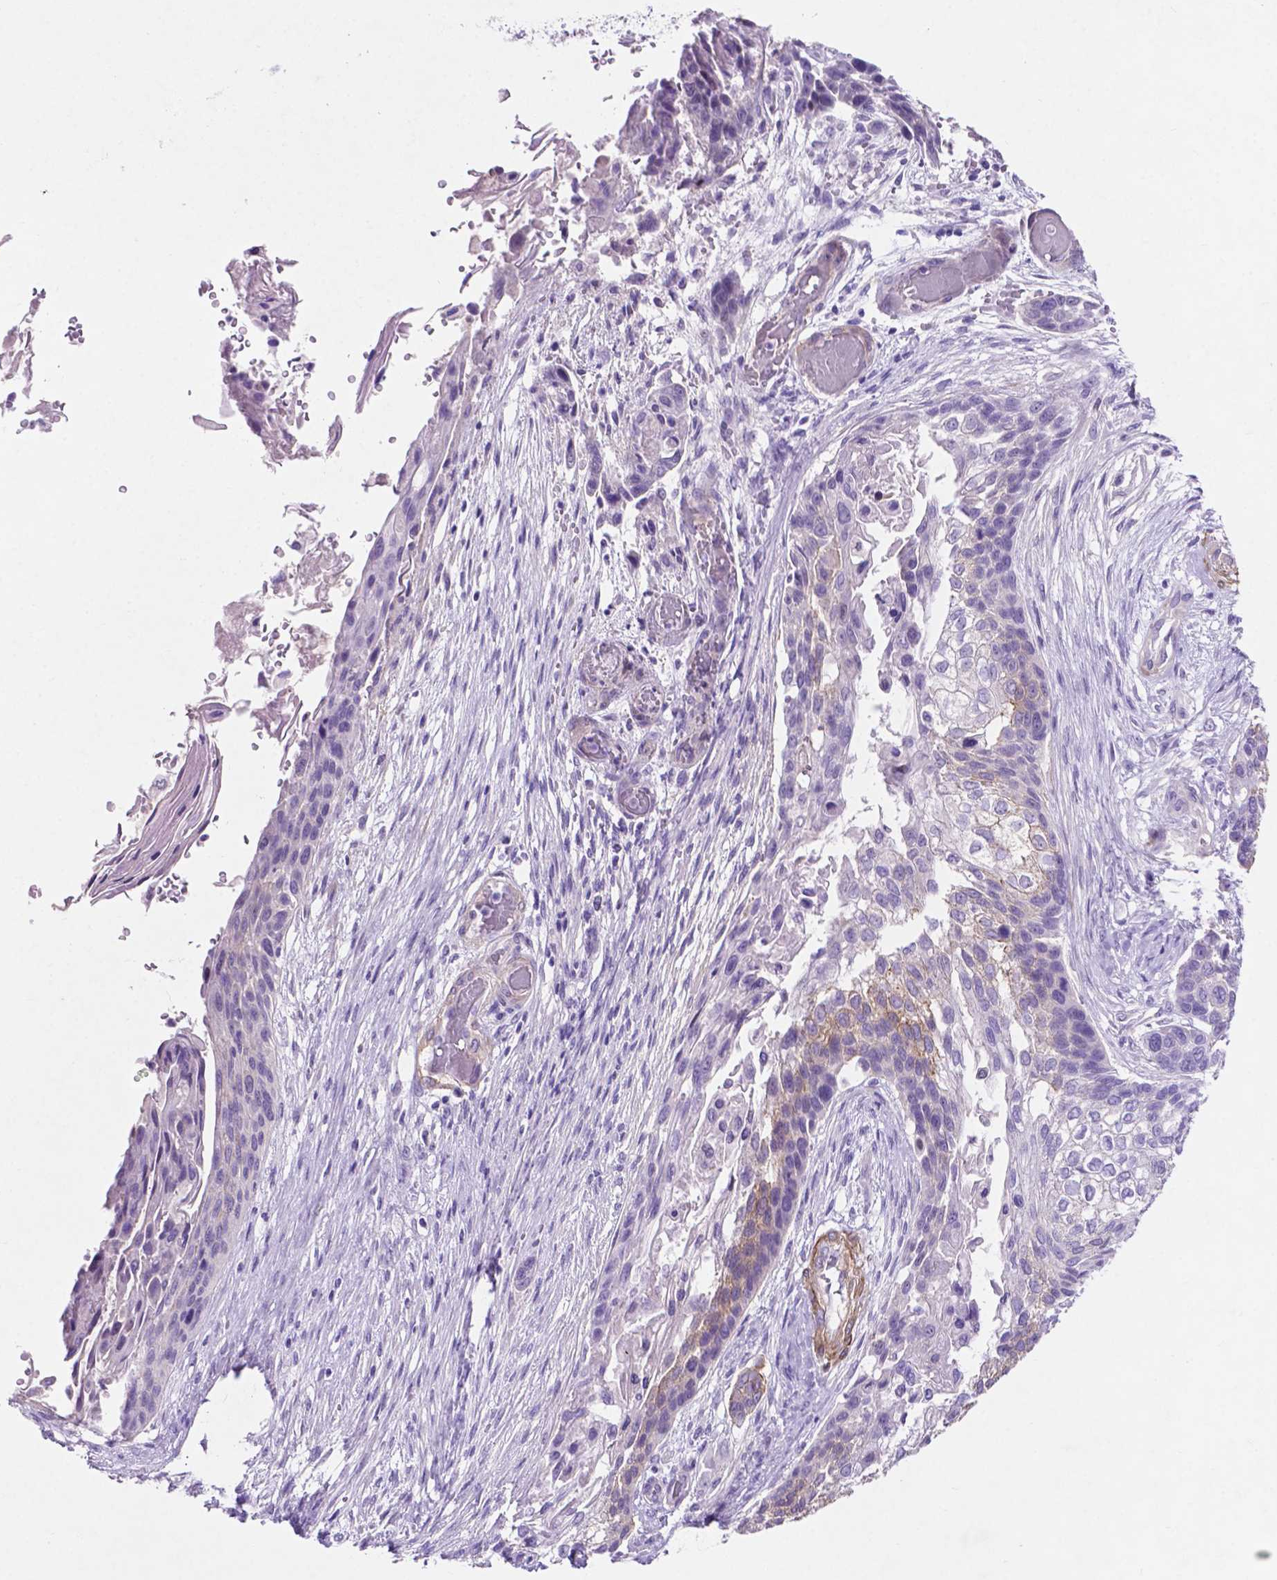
{"staining": {"intensity": "weak", "quantity": "<25%", "location": "cytoplasmic/membranous"}, "tissue": "lung cancer", "cell_type": "Tumor cells", "image_type": "cancer", "snomed": [{"axis": "morphology", "description": "Squamous cell carcinoma, NOS"}, {"axis": "topography", "description": "Lung"}], "caption": "Immunohistochemistry (IHC) of human lung squamous cell carcinoma shows no positivity in tumor cells.", "gene": "ASPG", "patient": {"sex": "male", "age": 69}}